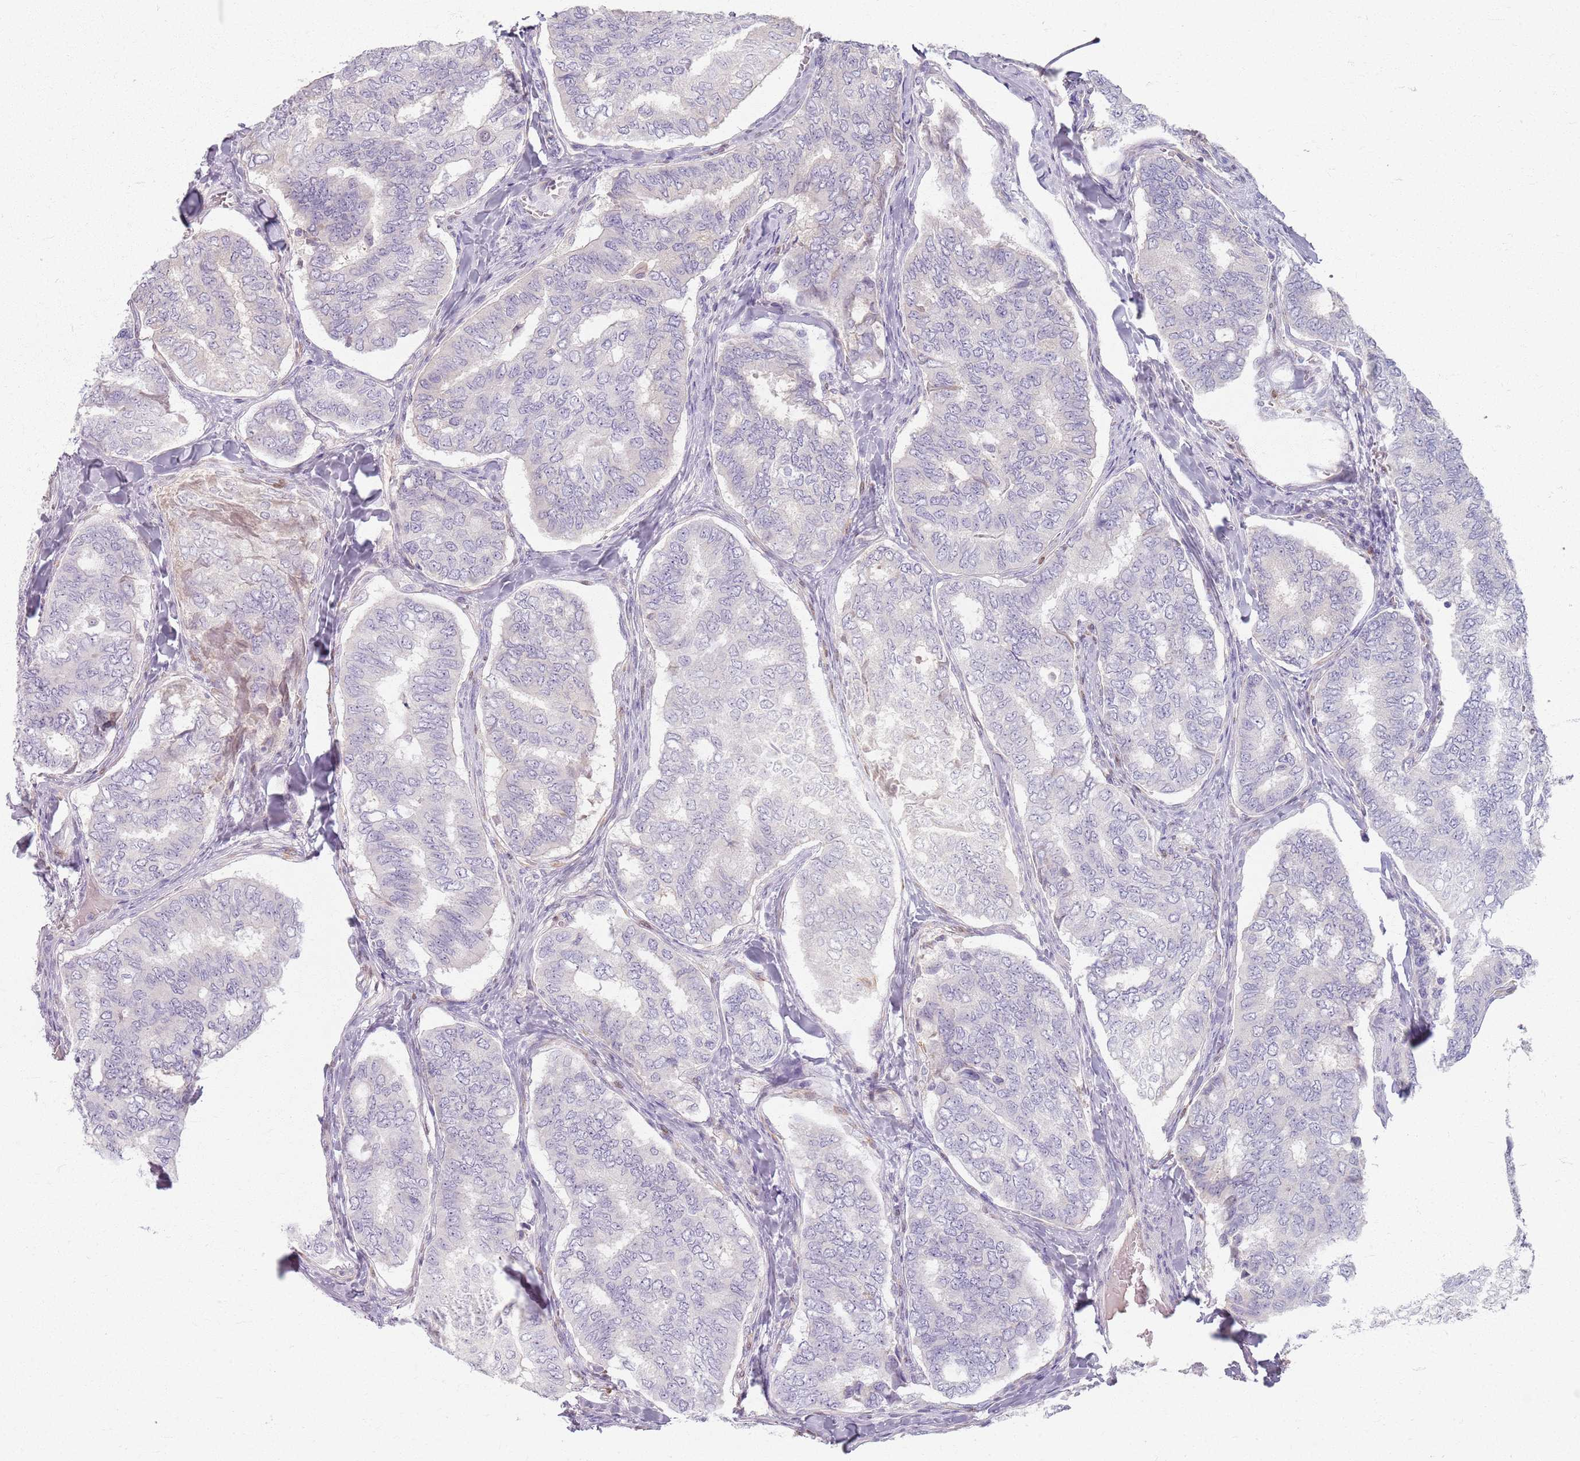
{"staining": {"intensity": "negative", "quantity": "none", "location": "none"}, "tissue": "thyroid cancer", "cell_type": "Tumor cells", "image_type": "cancer", "snomed": [{"axis": "morphology", "description": "Papillary adenocarcinoma, NOS"}, {"axis": "topography", "description": "Thyroid gland"}], "caption": "Tumor cells are negative for brown protein staining in thyroid papillary adenocarcinoma. (Immunohistochemistry (ihc), brightfield microscopy, high magnification).", "gene": "CRIPT", "patient": {"sex": "female", "age": 35}}